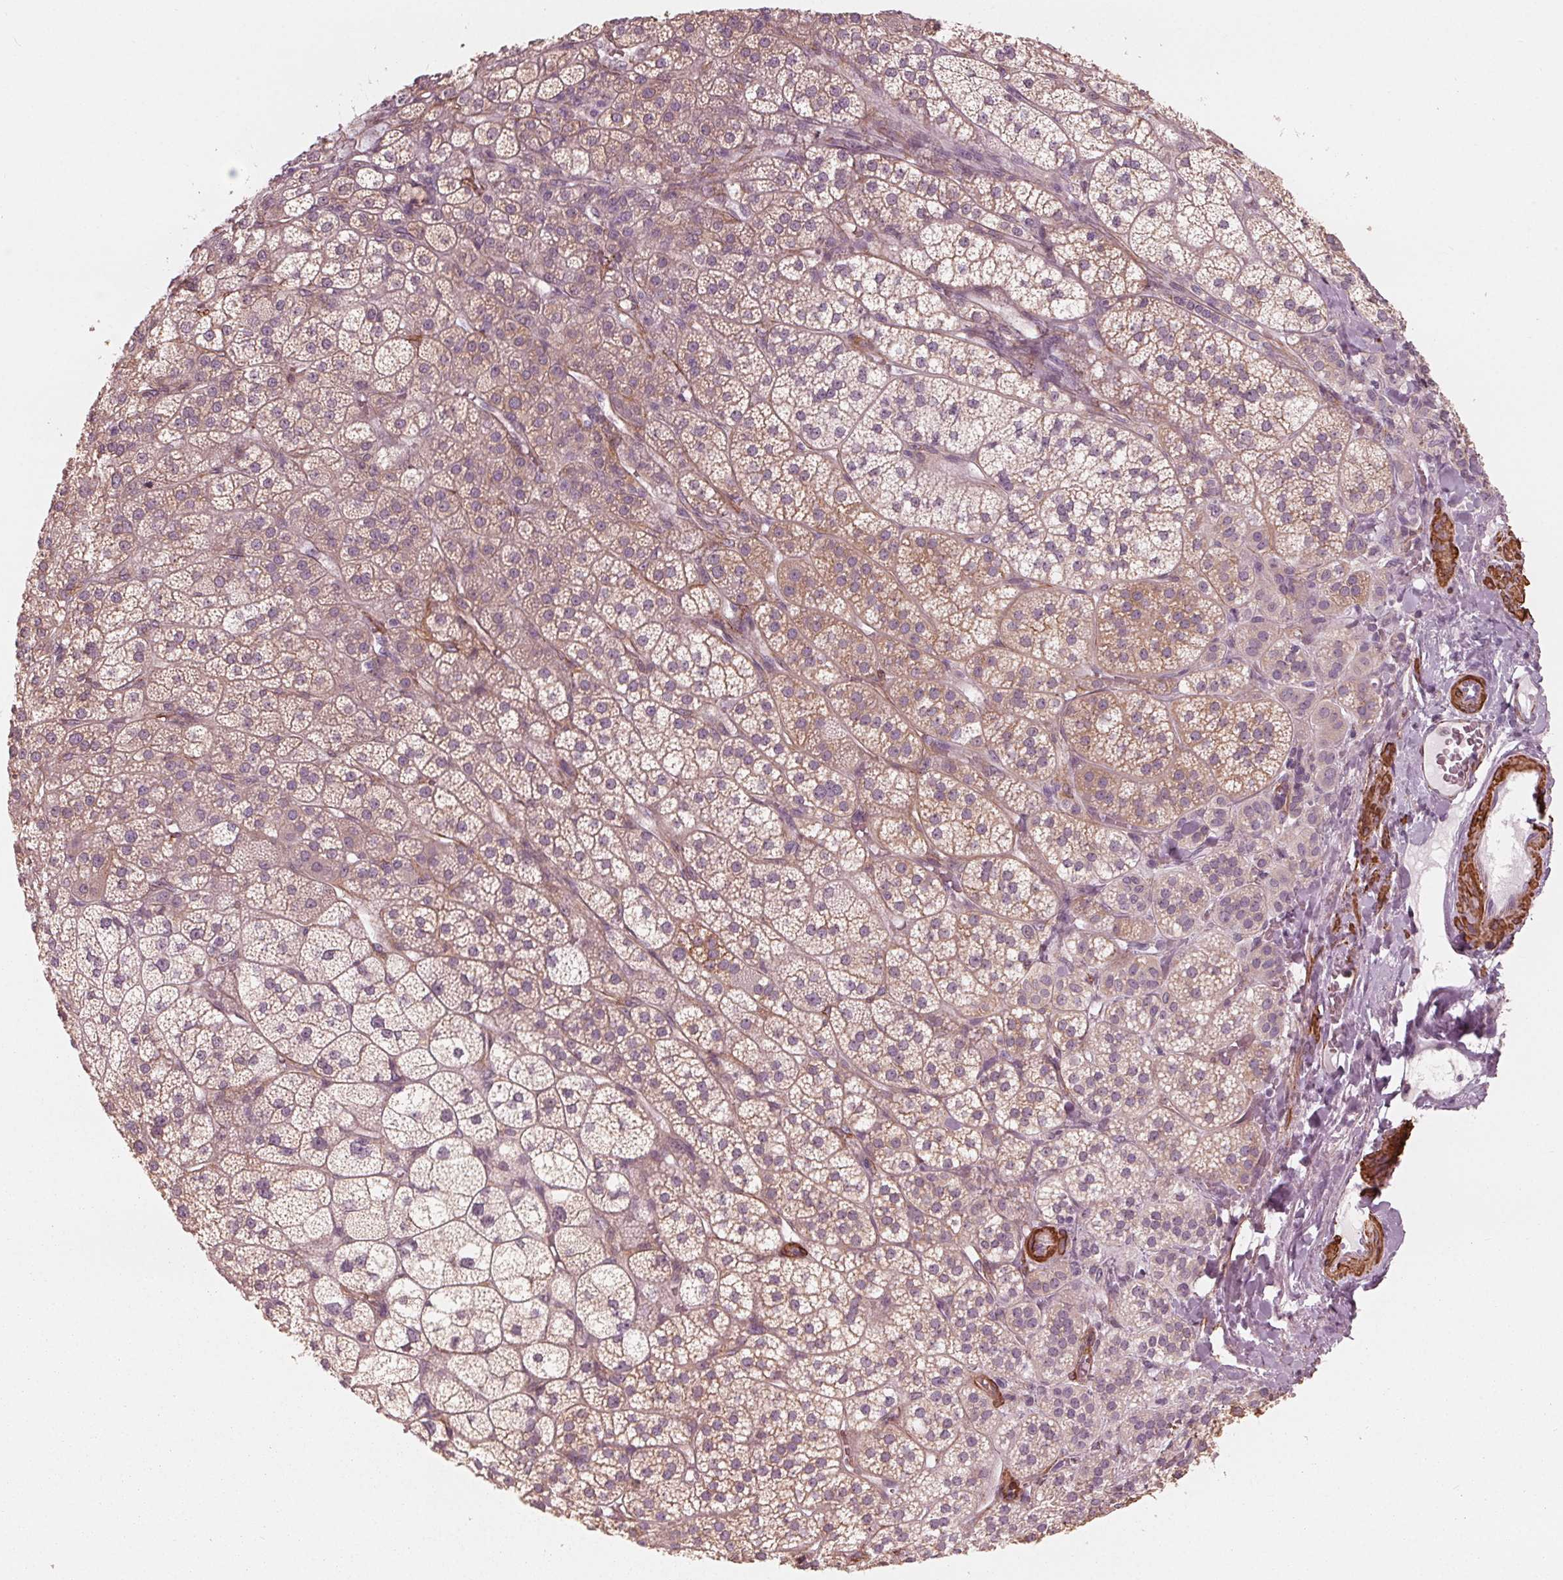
{"staining": {"intensity": "weak", "quantity": "<25%", "location": "cytoplasmic/membranous"}, "tissue": "adrenal gland", "cell_type": "Glandular cells", "image_type": "normal", "snomed": [{"axis": "morphology", "description": "Normal tissue, NOS"}, {"axis": "topography", "description": "Adrenal gland"}], "caption": "The IHC micrograph has no significant staining in glandular cells of adrenal gland.", "gene": "MIER3", "patient": {"sex": "female", "age": 60}}